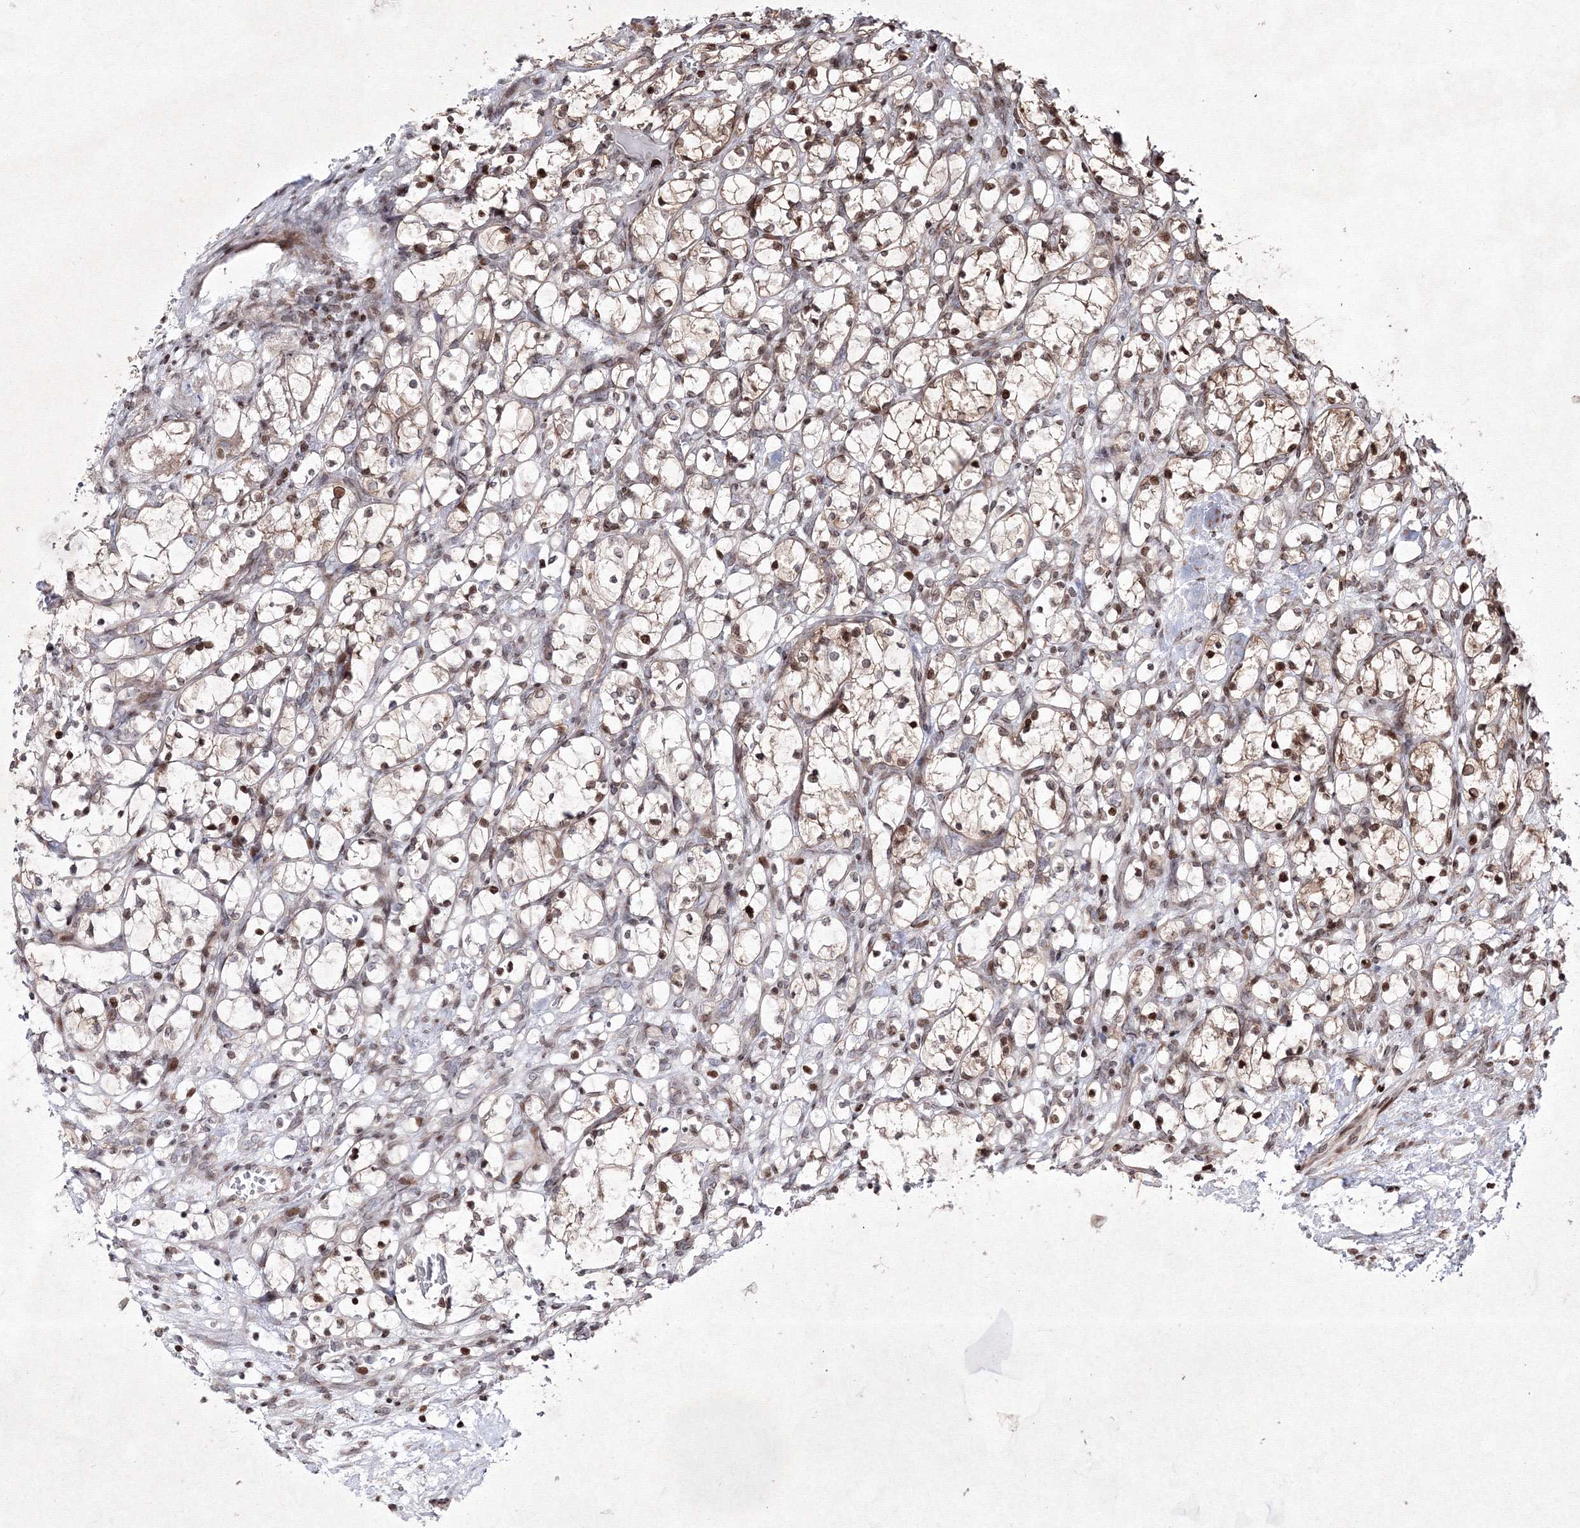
{"staining": {"intensity": "weak", "quantity": "<25%", "location": "nuclear"}, "tissue": "renal cancer", "cell_type": "Tumor cells", "image_type": "cancer", "snomed": [{"axis": "morphology", "description": "Adenocarcinoma, NOS"}, {"axis": "topography", "description": "Kidney"}], "caption": "Tumor cells are negative for brown protein staining in renal cancer (adenocarcinoma).", "gene": "SMIM29", "patient": {"sex": "female", "age": 69}}